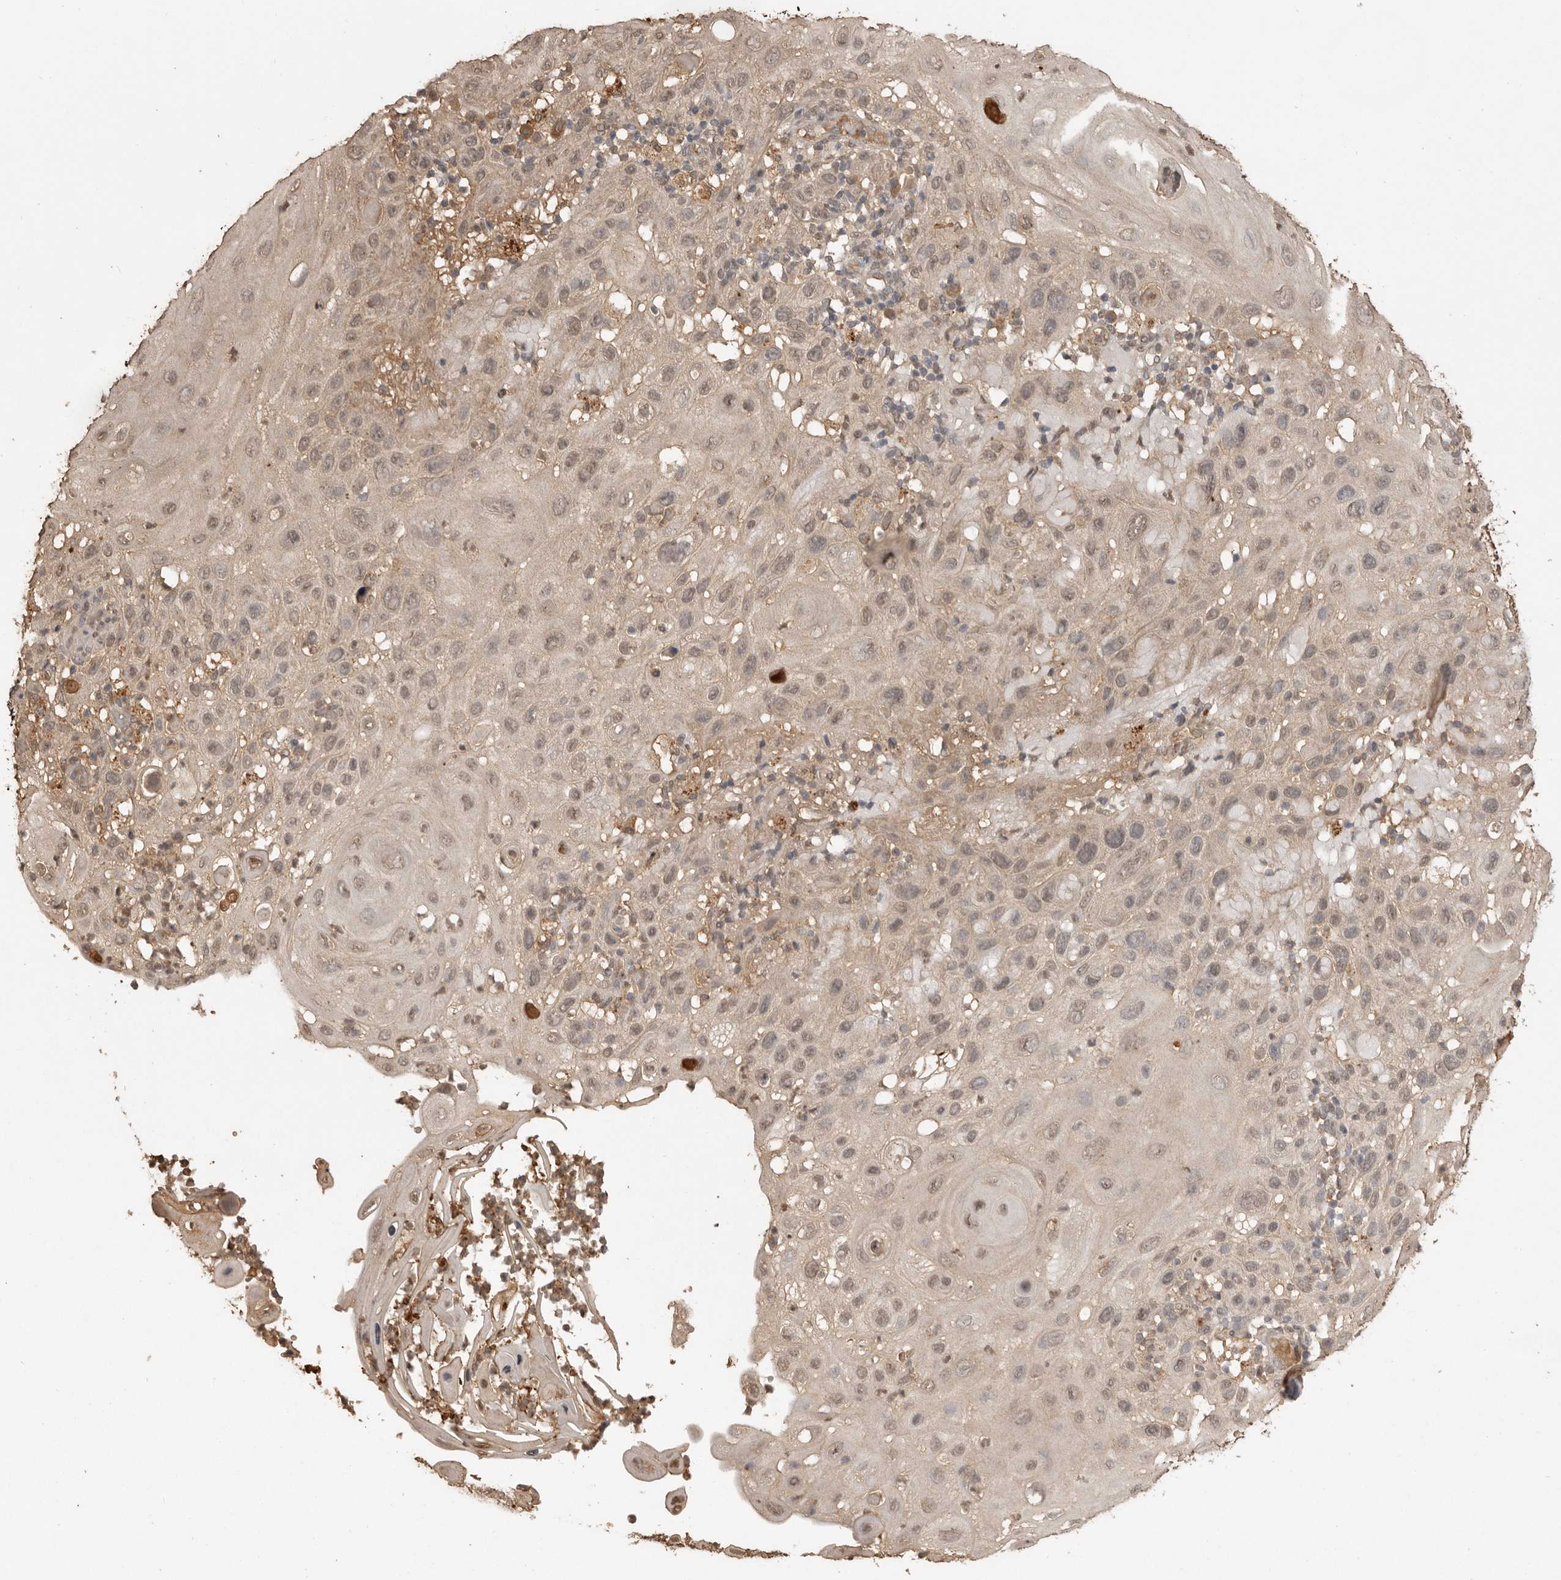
{"staining": {"intensity": "weak", "quantity": "25%-75%", "location": "nuclear"}, "tissue": "skin cancer", "cell_type": "Tumor cells", "image_type": "cancer", "snomed": [{"axis": "morphology", "description": "Normal tissue, NOS"}, {"axis": "morphology", "description": "Squamous cell carcinoma, NOS"}, {"axis": "topography", "description": "Skin"}], "caption": "The immunohistochemical stain highlights weak nuclear positivity in tumor cells of skin cancer (squamous cell carcinoma) tissue.", "gene": "JAG2", "patient": {"sex": "female", "age": 96}}